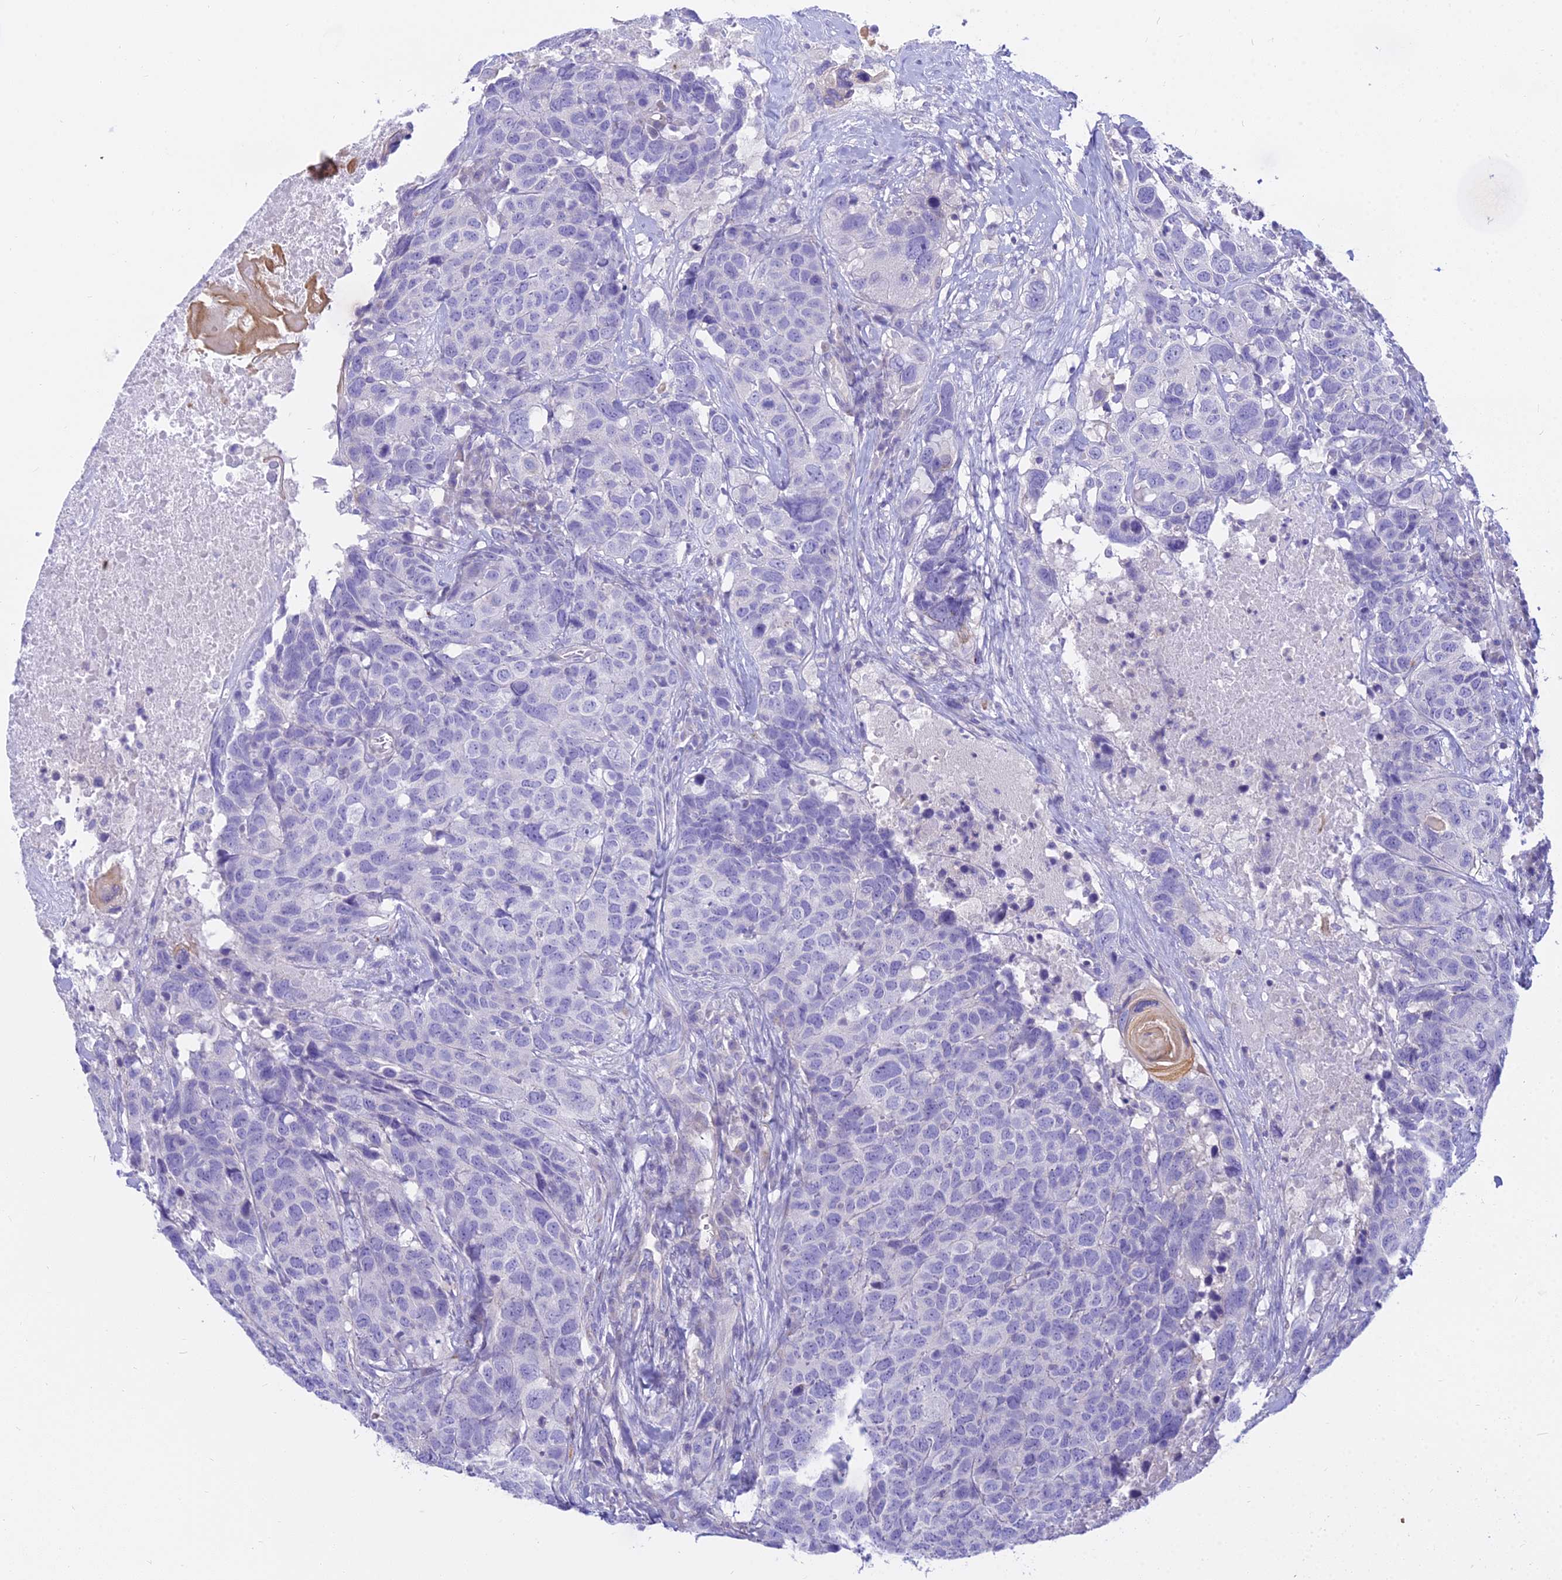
{"staining": {"intensity": "negative", "quantity": "none", "location": "none"}, "tissue": "head and neck cancer", "cell_type": "Tumor cells", "image_type": "cancer", "snomed": [{"axis": "morphology", "description": "Squamous cell carcinoma, NOS"}, {"axis": "topography", "description": "Head-Neck"}], "caption": "The IHC image has no significant expression in tumor cells of squamous cell carcinoma (head and neck) tissue.", "gene": "SMIM24", "patient": {"sex": "male", "age": 66}}